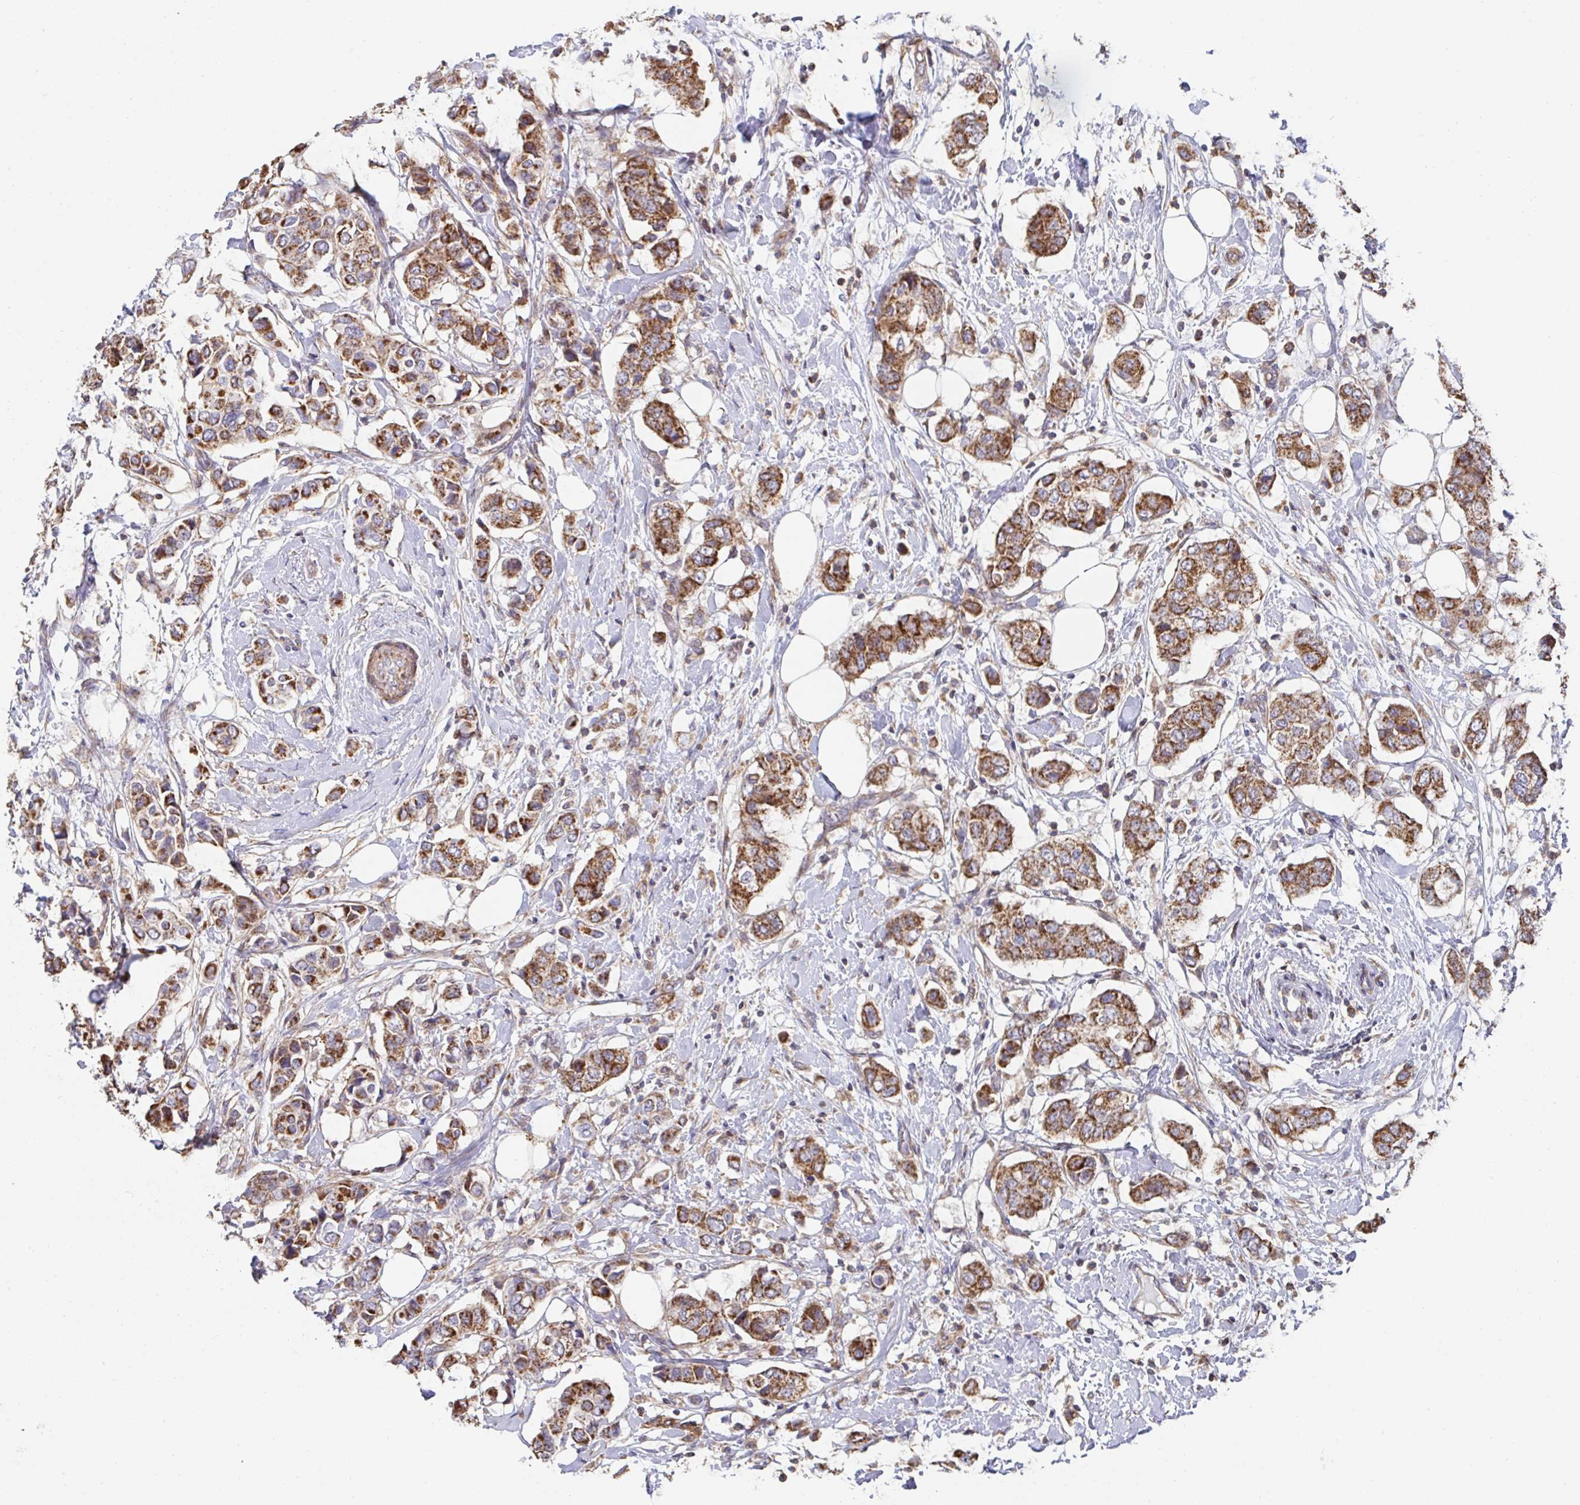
{"staining": {"intensity": "moderate", "quantity": ">75%", "location": "cytoplasmic/membranous"}, "tissue": "breast cancer", "cell_type": "Tumor cells", "image_type": "cancer", "snomed": [{"axis": "morphology", "description": "Lobular carcinoma"}, {"axis": "topography", "description": "Breast"}], "caption": "An immunohistochemistry micrograph of neoplastic tissue is shown. Protein staining in brown labels moderate cytoplasmic/membranous positivity in breast cancer within tumor cells.", "gene": "DZANK1", "patient": {"sex": "female", "age": 51}}